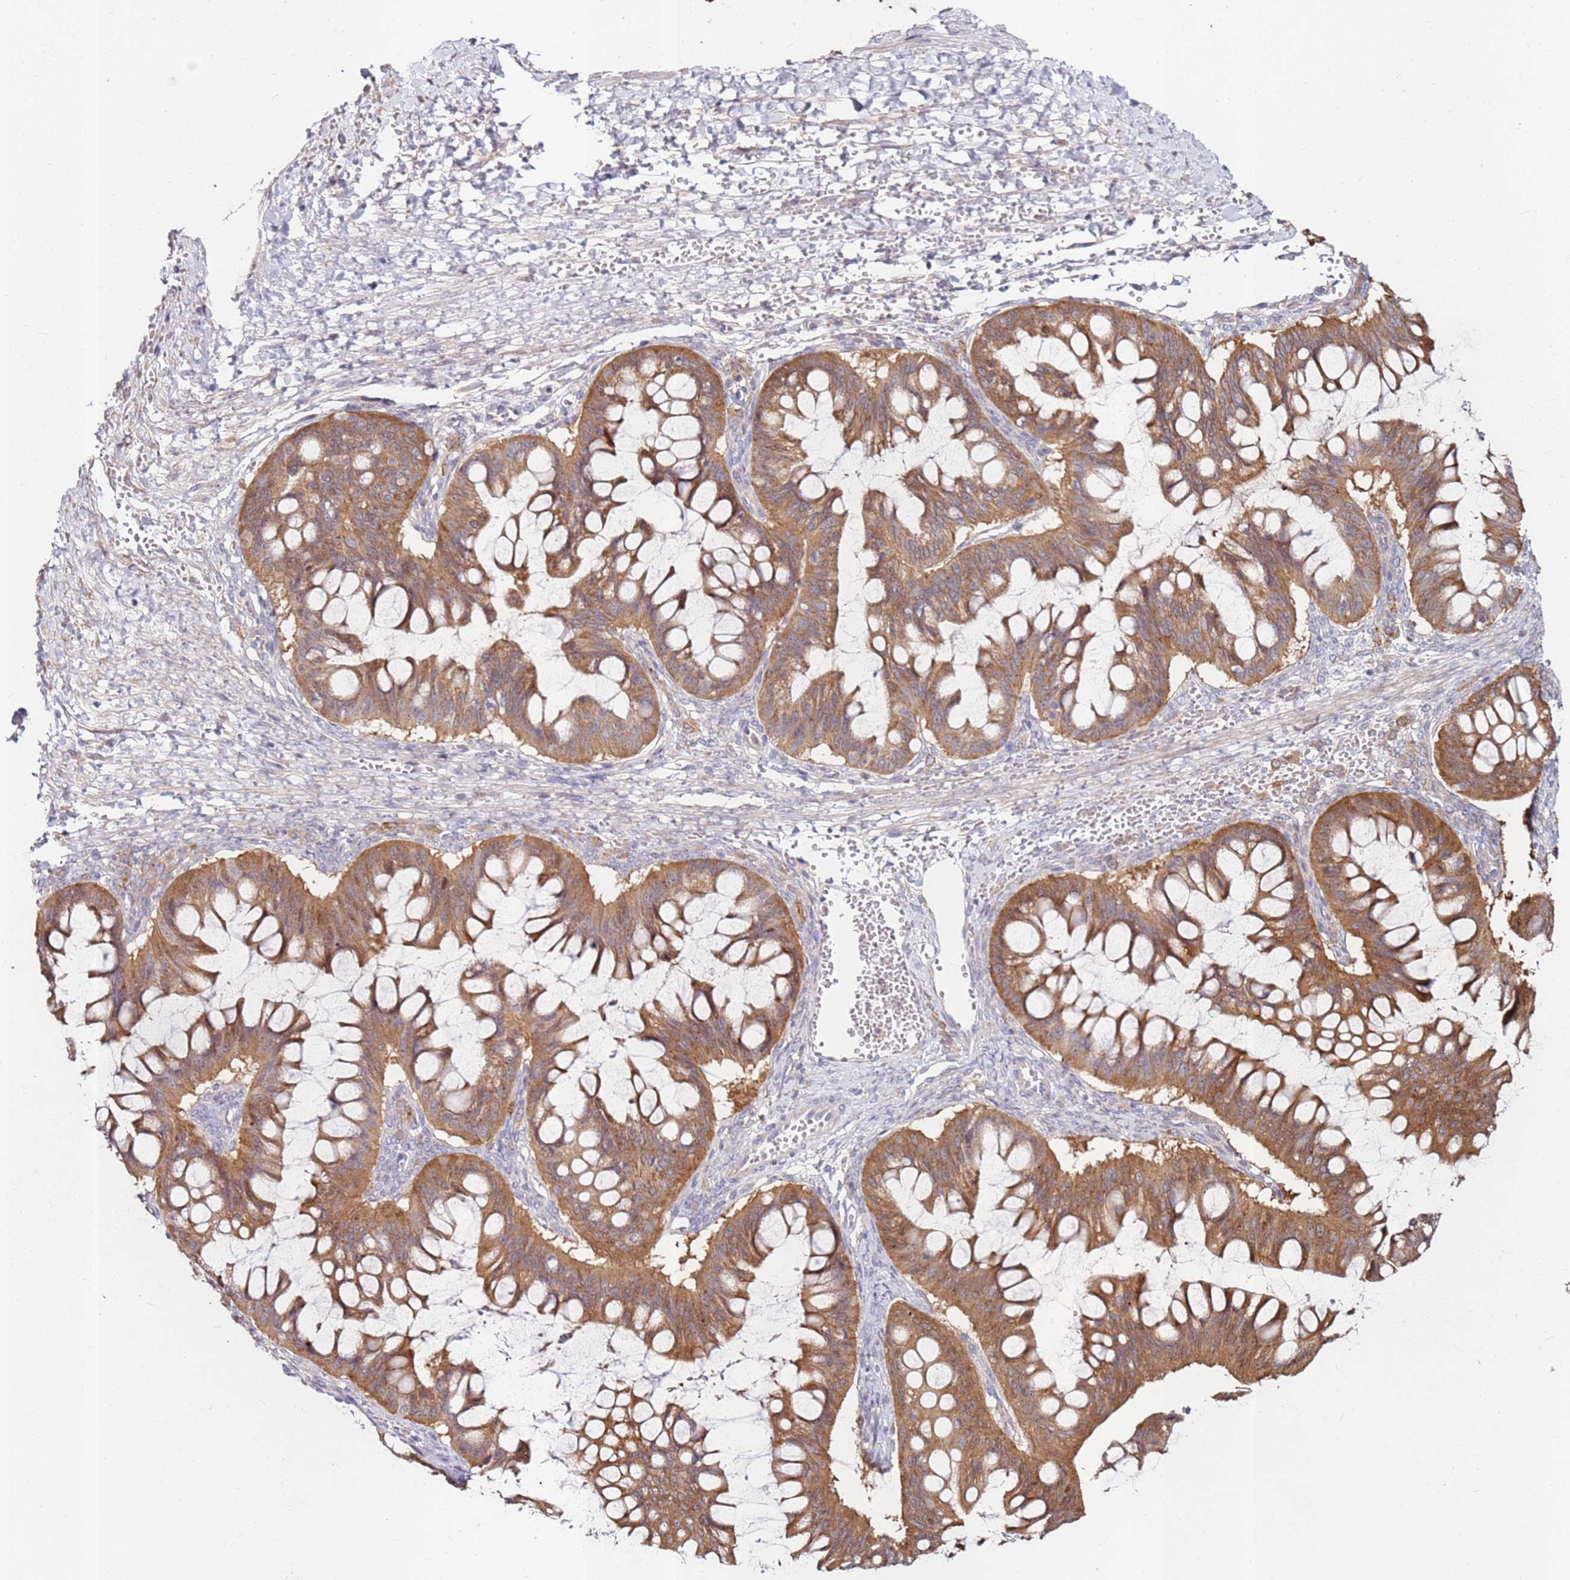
{"staining": {"intensity": "moderate", "quantity": ">75%", "location": "cytoplasmic/membranous"}, "tissue": "ovarian cancer", "cell_type": "Tumor cells", "image_type": "cancer", "snomed": [{"axis": "morphology", "description": "Cystadenocarcinoma, mucinous, NOS"}, {"axis": "topography", "description": "Ovary"}], "caption": "Ovarian mucinous cystadenocarcinoma was stained to show a protein in brown. There is medium levels of moderate cytoplasmic/membranous positivity in about >75% of tumor cells. (DAB (3,3'-diaminobenzidine) IHC, brown staining for protein, blue staining for nuclei).", "gene": "CNOT9", "patient": {"sex": "female", "age": 73}}